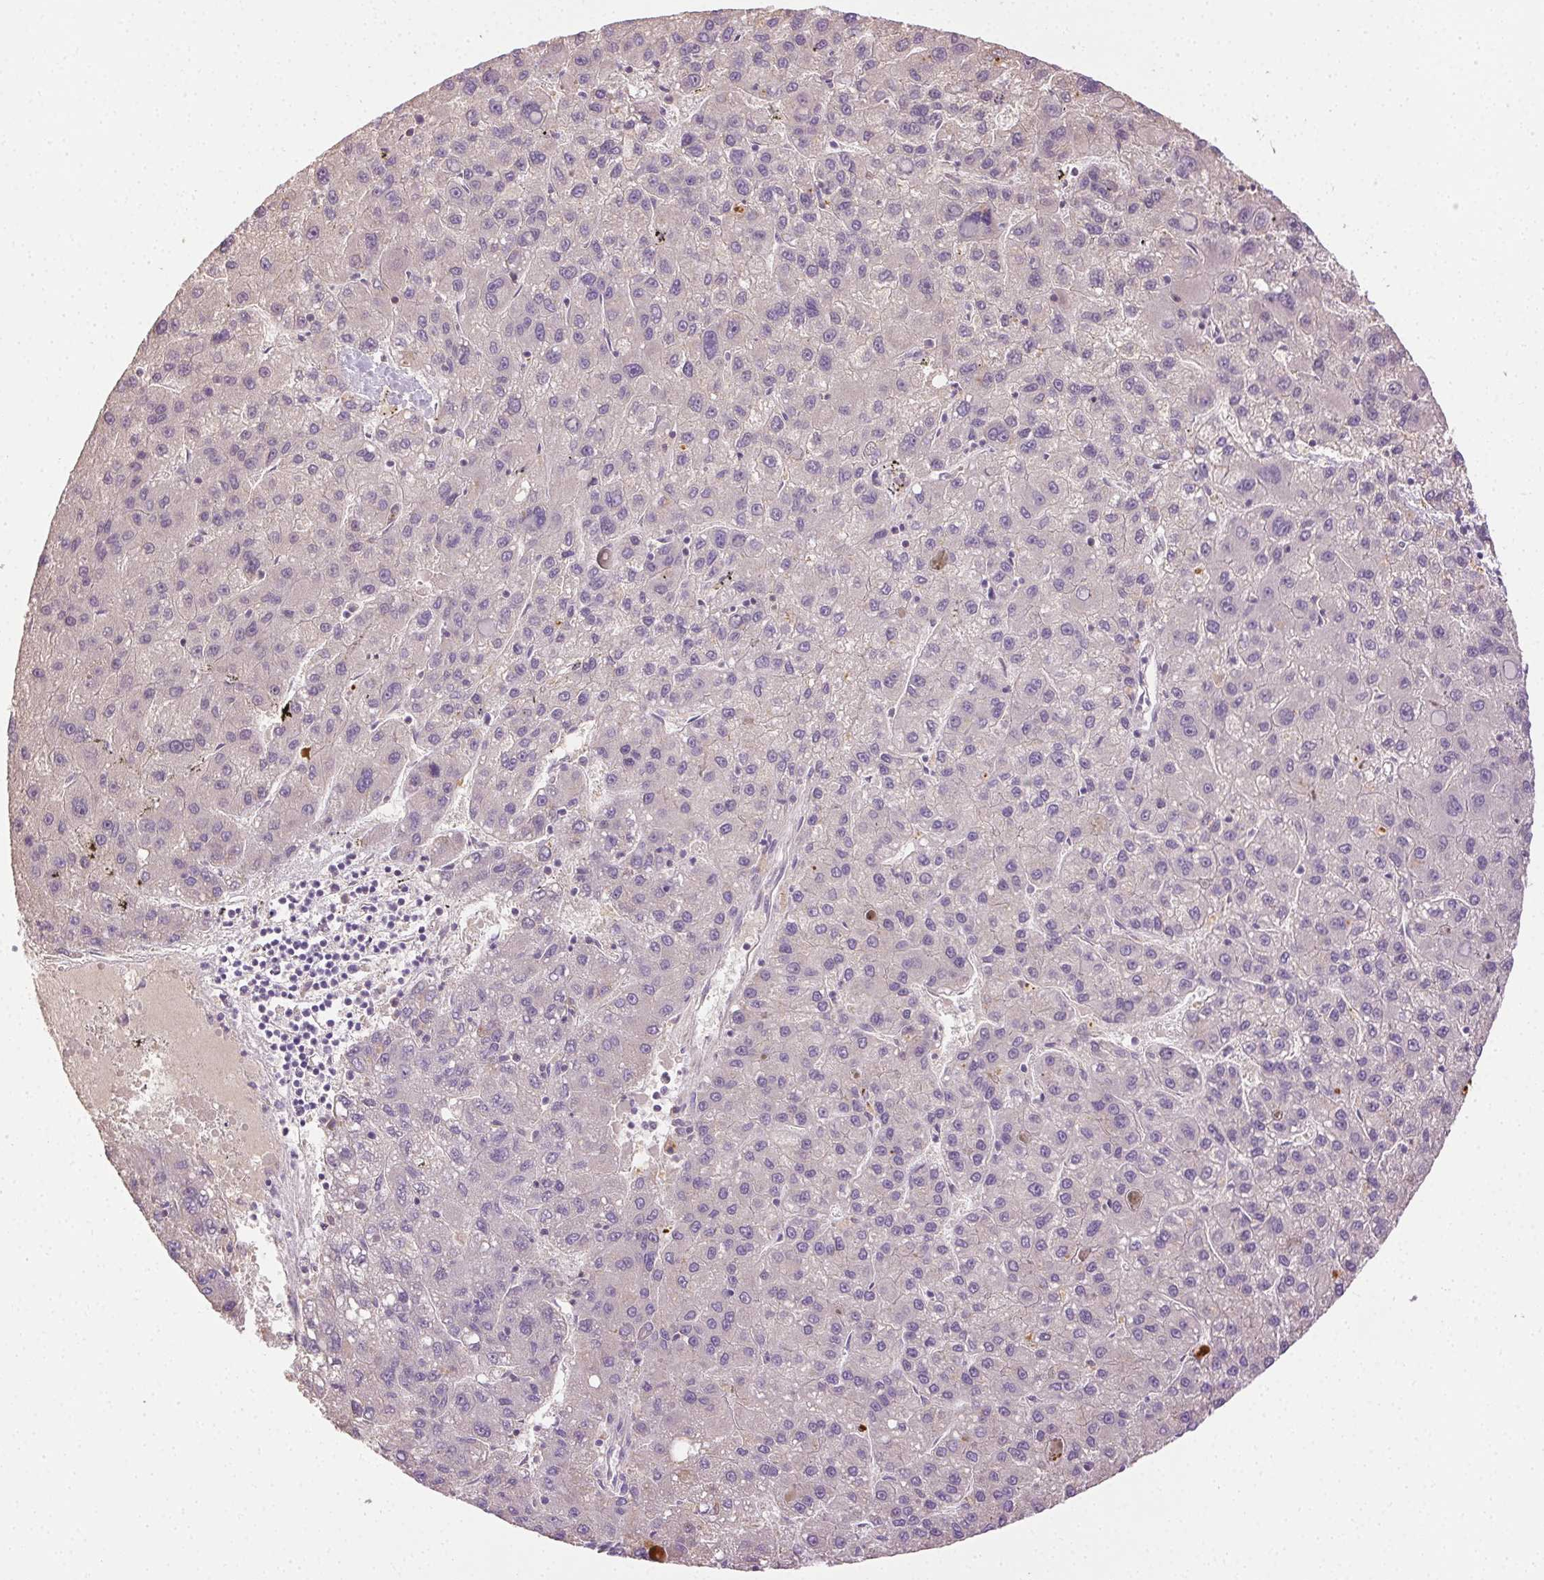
{"staining": {"intensity": "negative", "quantity": "none", "location": "none"}, "tissue": "liver cancer", "cell_type": "Tumor cells", "image_type": "cancer", "snomed": [{"axis": "morphology", "description": "Carcinoma, Hepatocellular, NOS"}, {"axis": "topography", "description": "Liver"}], "caption": "IHC photomicrograph of neoplastic tissue: human liver cancer stained with DAB reveals no significant protein staining in tumor cells.", "gene": "BPIFB2", "patient": {"sex": "female", "age": 82}}